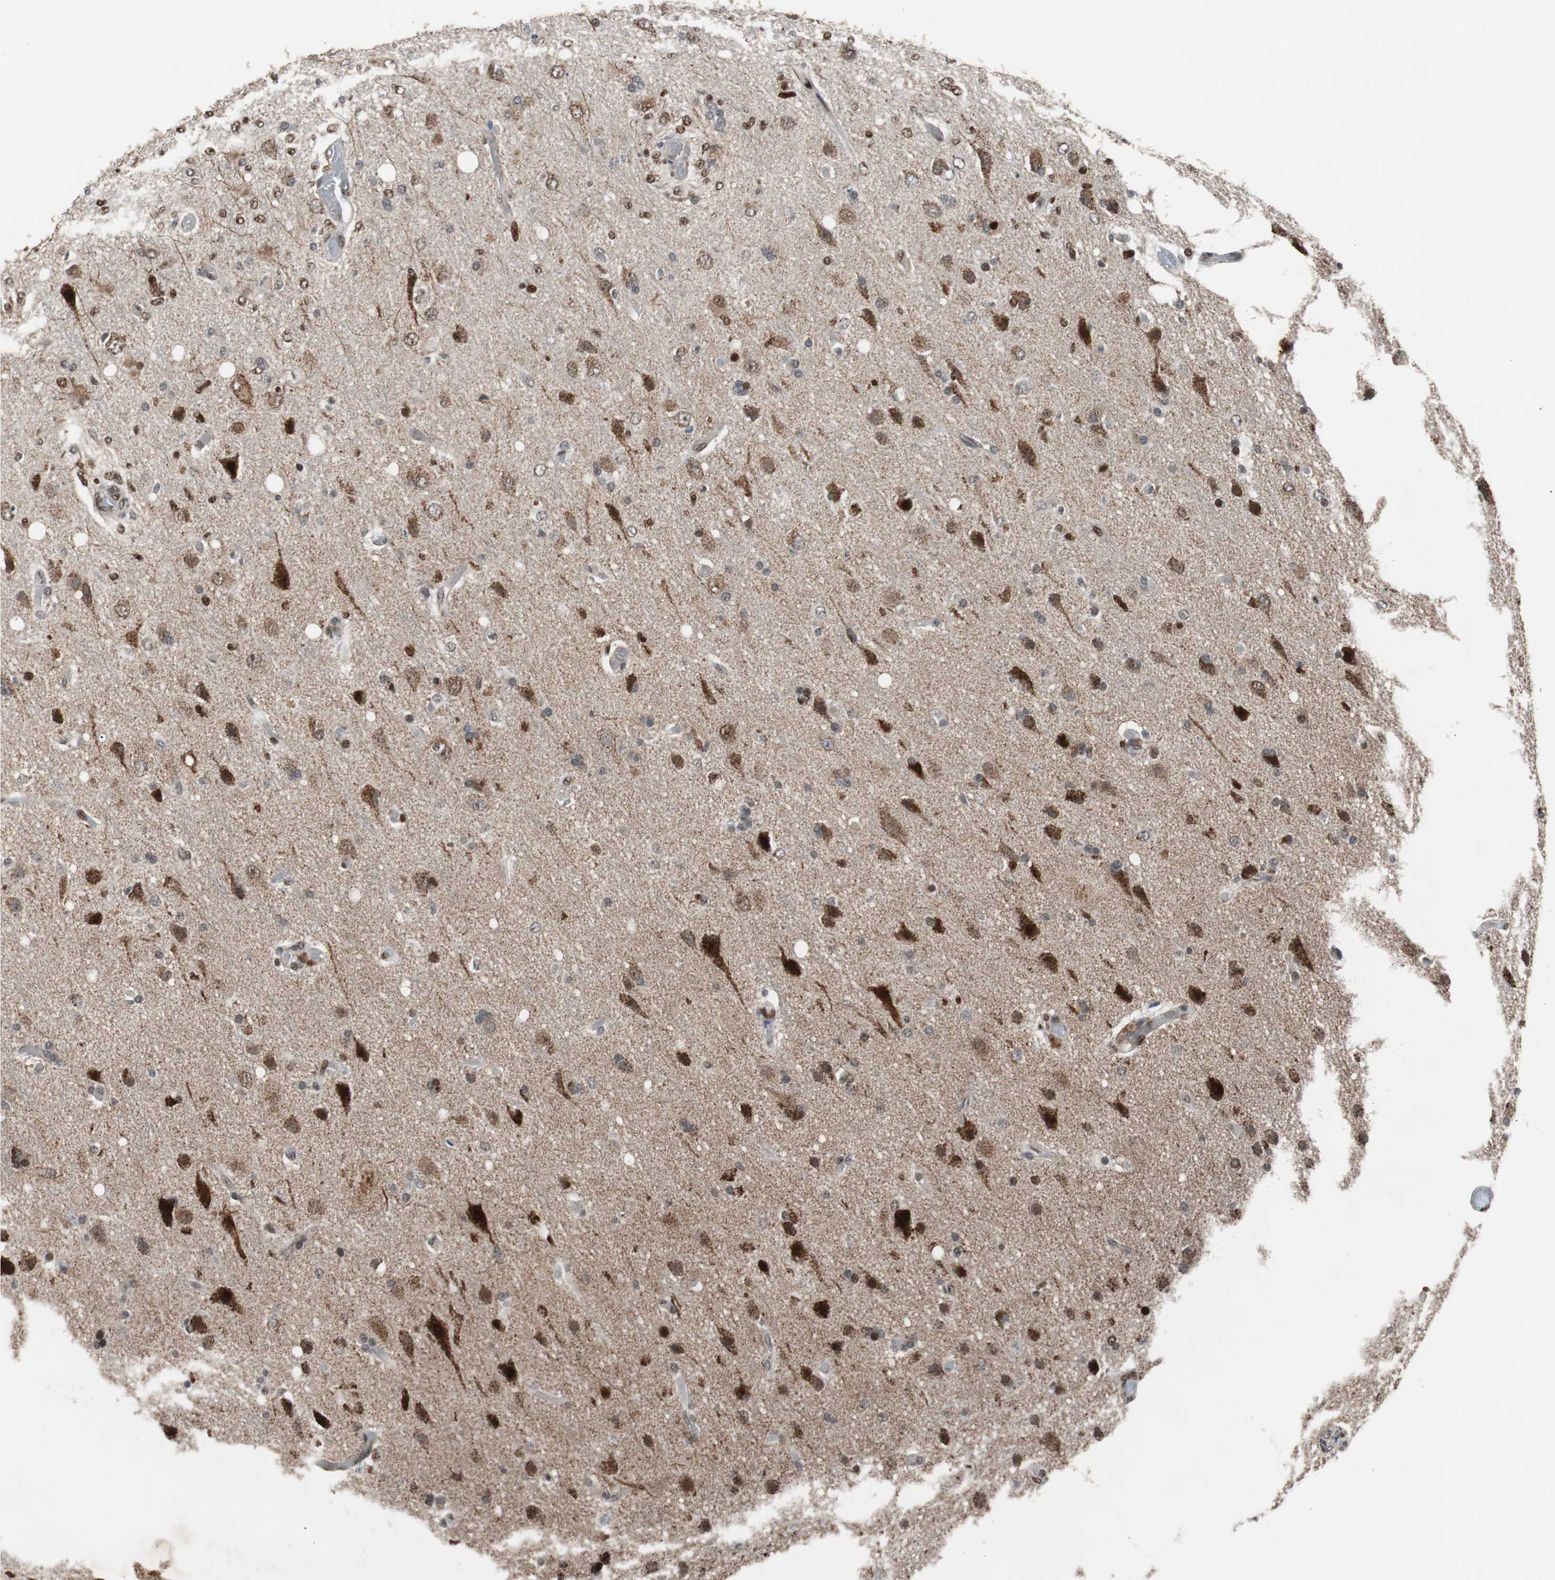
{"staining": {"intensity": "moderate", "quantity": "25%-75%", "location": "nuclear"}, "tissue": "glioma", "cell_type": "Tumor cells", "image_type": "cancer", "snomed": [{"axis": "morphology", "description": "Normal tissue, NOS"}, {"axis": "morphology", "description": "Glioma, malignant, High grade"}, {"axis": "topography", "description": "Cerebral cortex"}], "caption": "Protein staining of high-grade glioma (malignant) tissue reveals moderate nuclear expression in about 25%-75% of tumor cells.", "gene": "NBL1", "patient": {"sex": "male", "age": 77}}